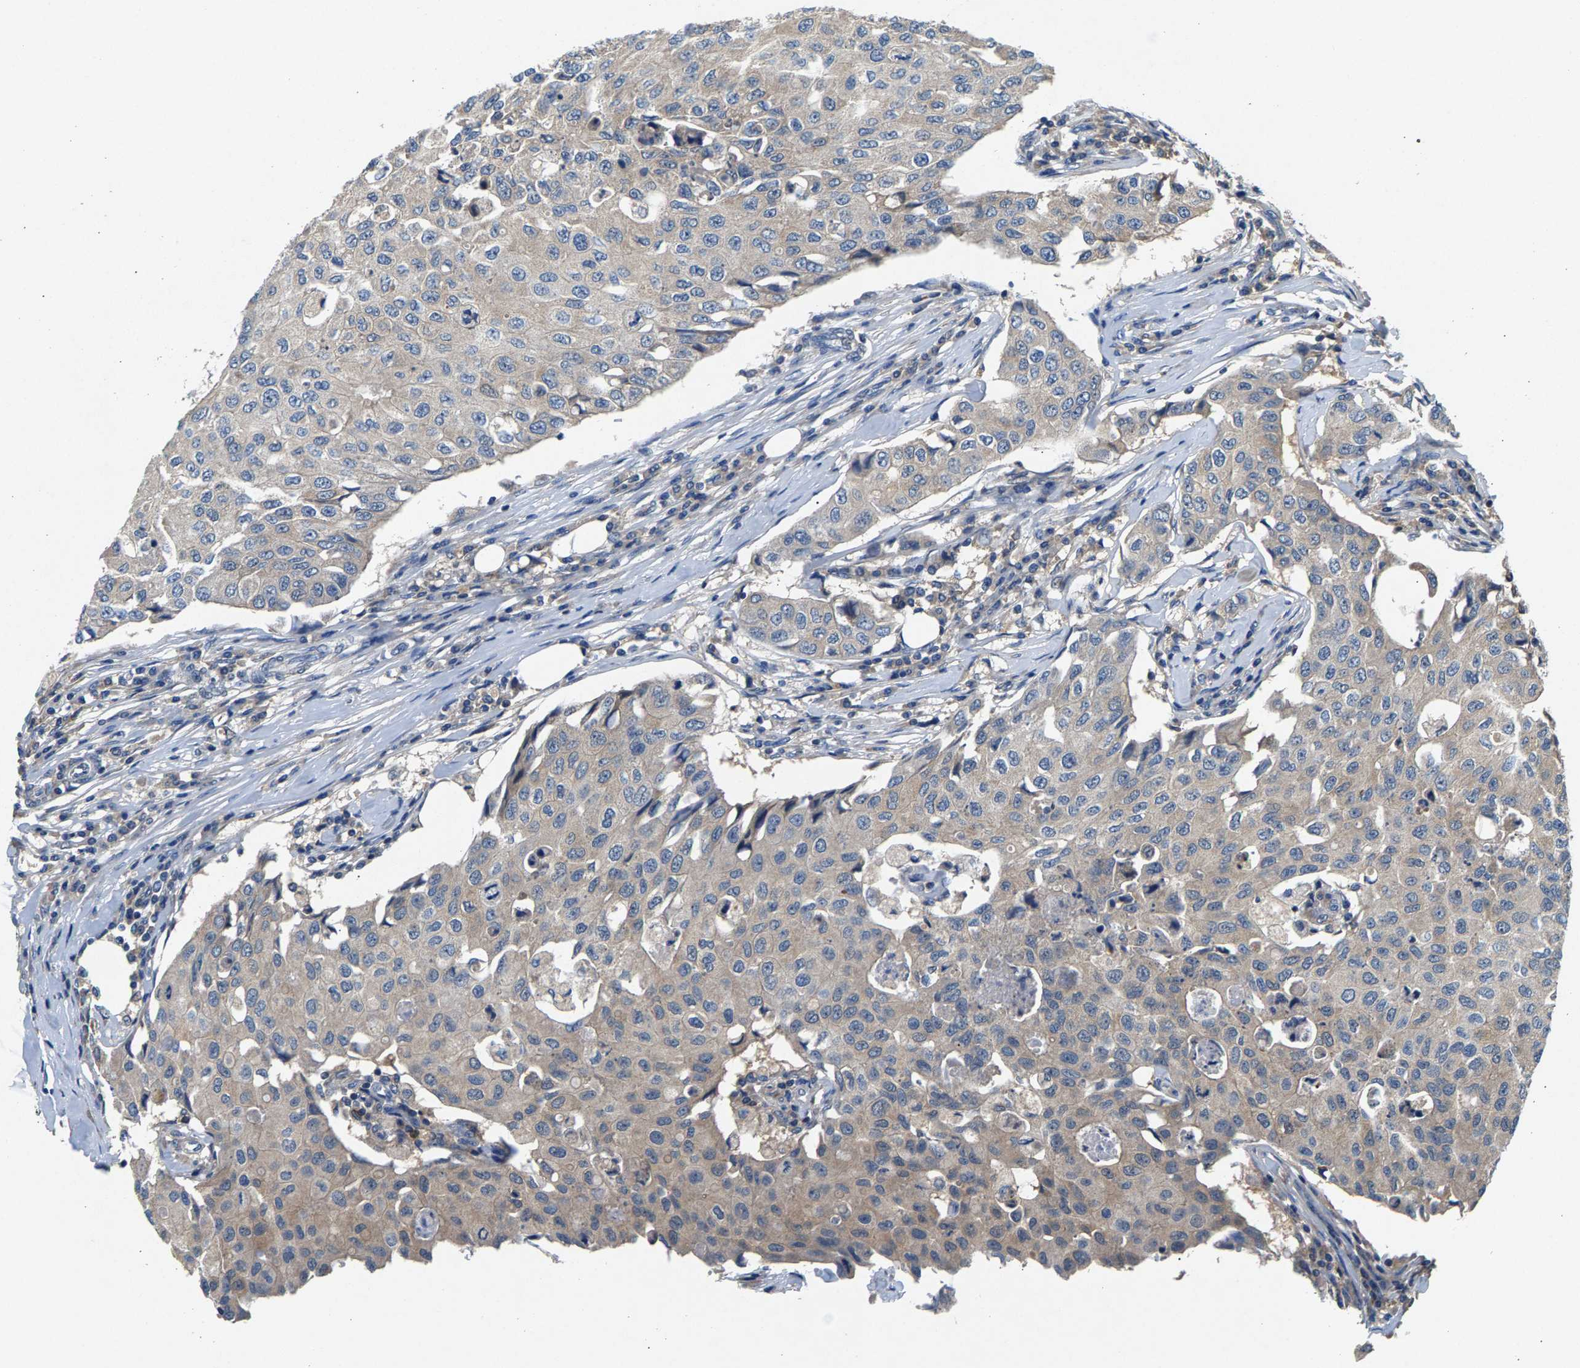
{"staining": {"intensity": "weak", "quantity": "<25%", "location": "cytoplasmic/membranous"}, "tissue": "breast cancer", "cell_type": "Tumor cells", "image_type": "cancer", "snomed": [{"axis": "morphology", "description": "Duct carcinoma"}, {"axis": "topography", "description": "Breast"}], "caption": "This image is of invasive ductal carcinoma (breast) stained with immunohistochemistry (IHC) to label a protein in brown with the nuclei are counter-stained blue. There is no expression in tumor cells. The staining was performed using DAB (3,3'-diaminobenzidine) to visualize the protein expression in brown, while the nuclei were stained in blue with hematoxylin (Magnification: 20x).", "gene": "NT5C", "patient": {"sex": "female", "age": 80}}